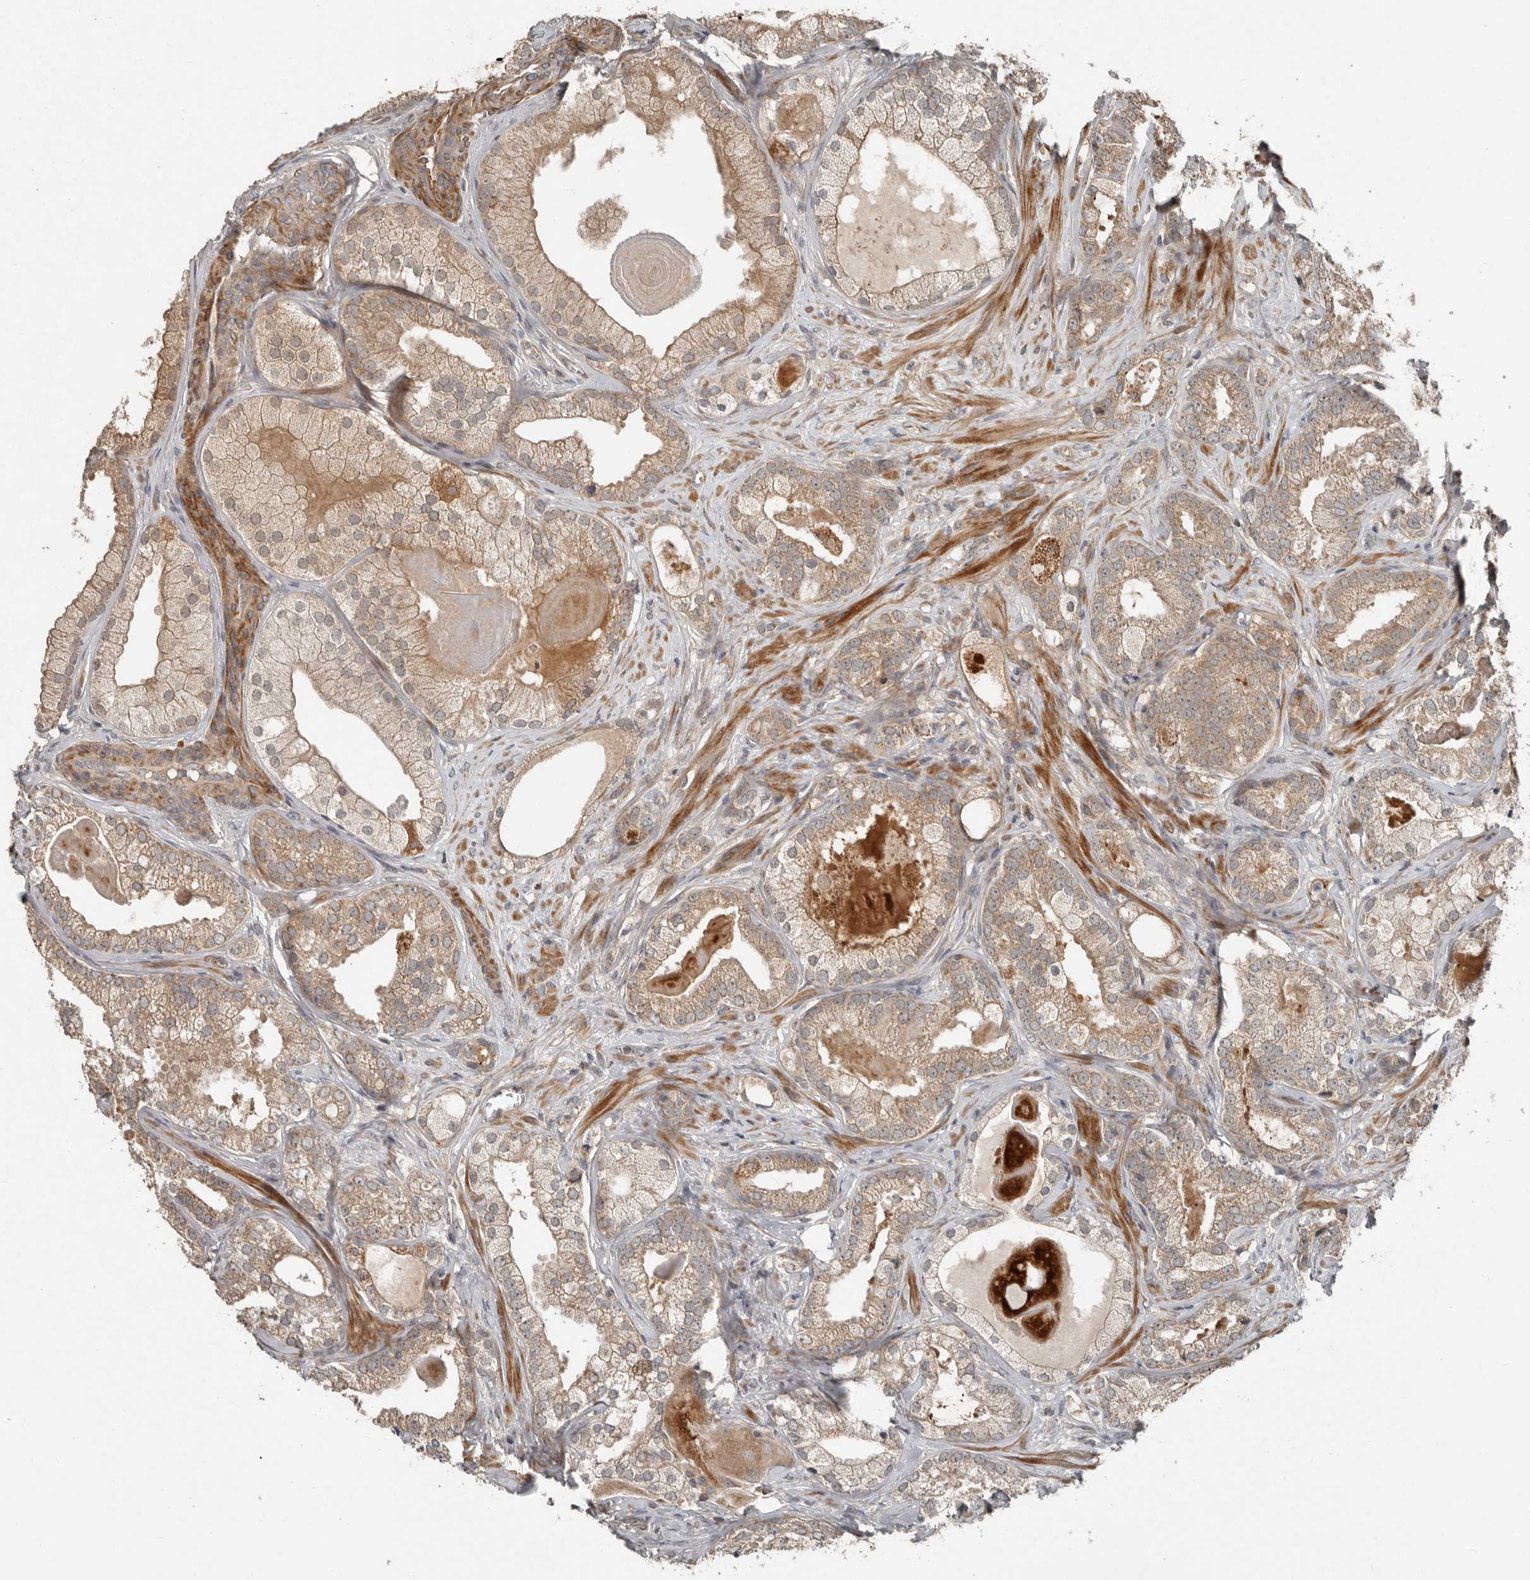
{"staining": {"intensity": "moderate", "quantity": ">75%", "location": "cytoplasmic/membranous"}, "tissue": "prostate cancer", "cell_type": "Tumor cells", "image_type": "cancer", "snomed": [{"axis": "morphology", "description": "Normal morphology"}, {"axis": "morphology", "description": "Adenocarcinoma, Low grade"}, {"axis": "topography", "description": "Prostate"}], "caption": "Immunohistochemistry (IHC) of prostate low-grade adenocarcinoma displays medium levels of moderate cytoplasmic/membranous staining in approximately >75% of tumor cells.", "gene": "SLC6A7", "patient": {"sex": "male", "age": 72}}